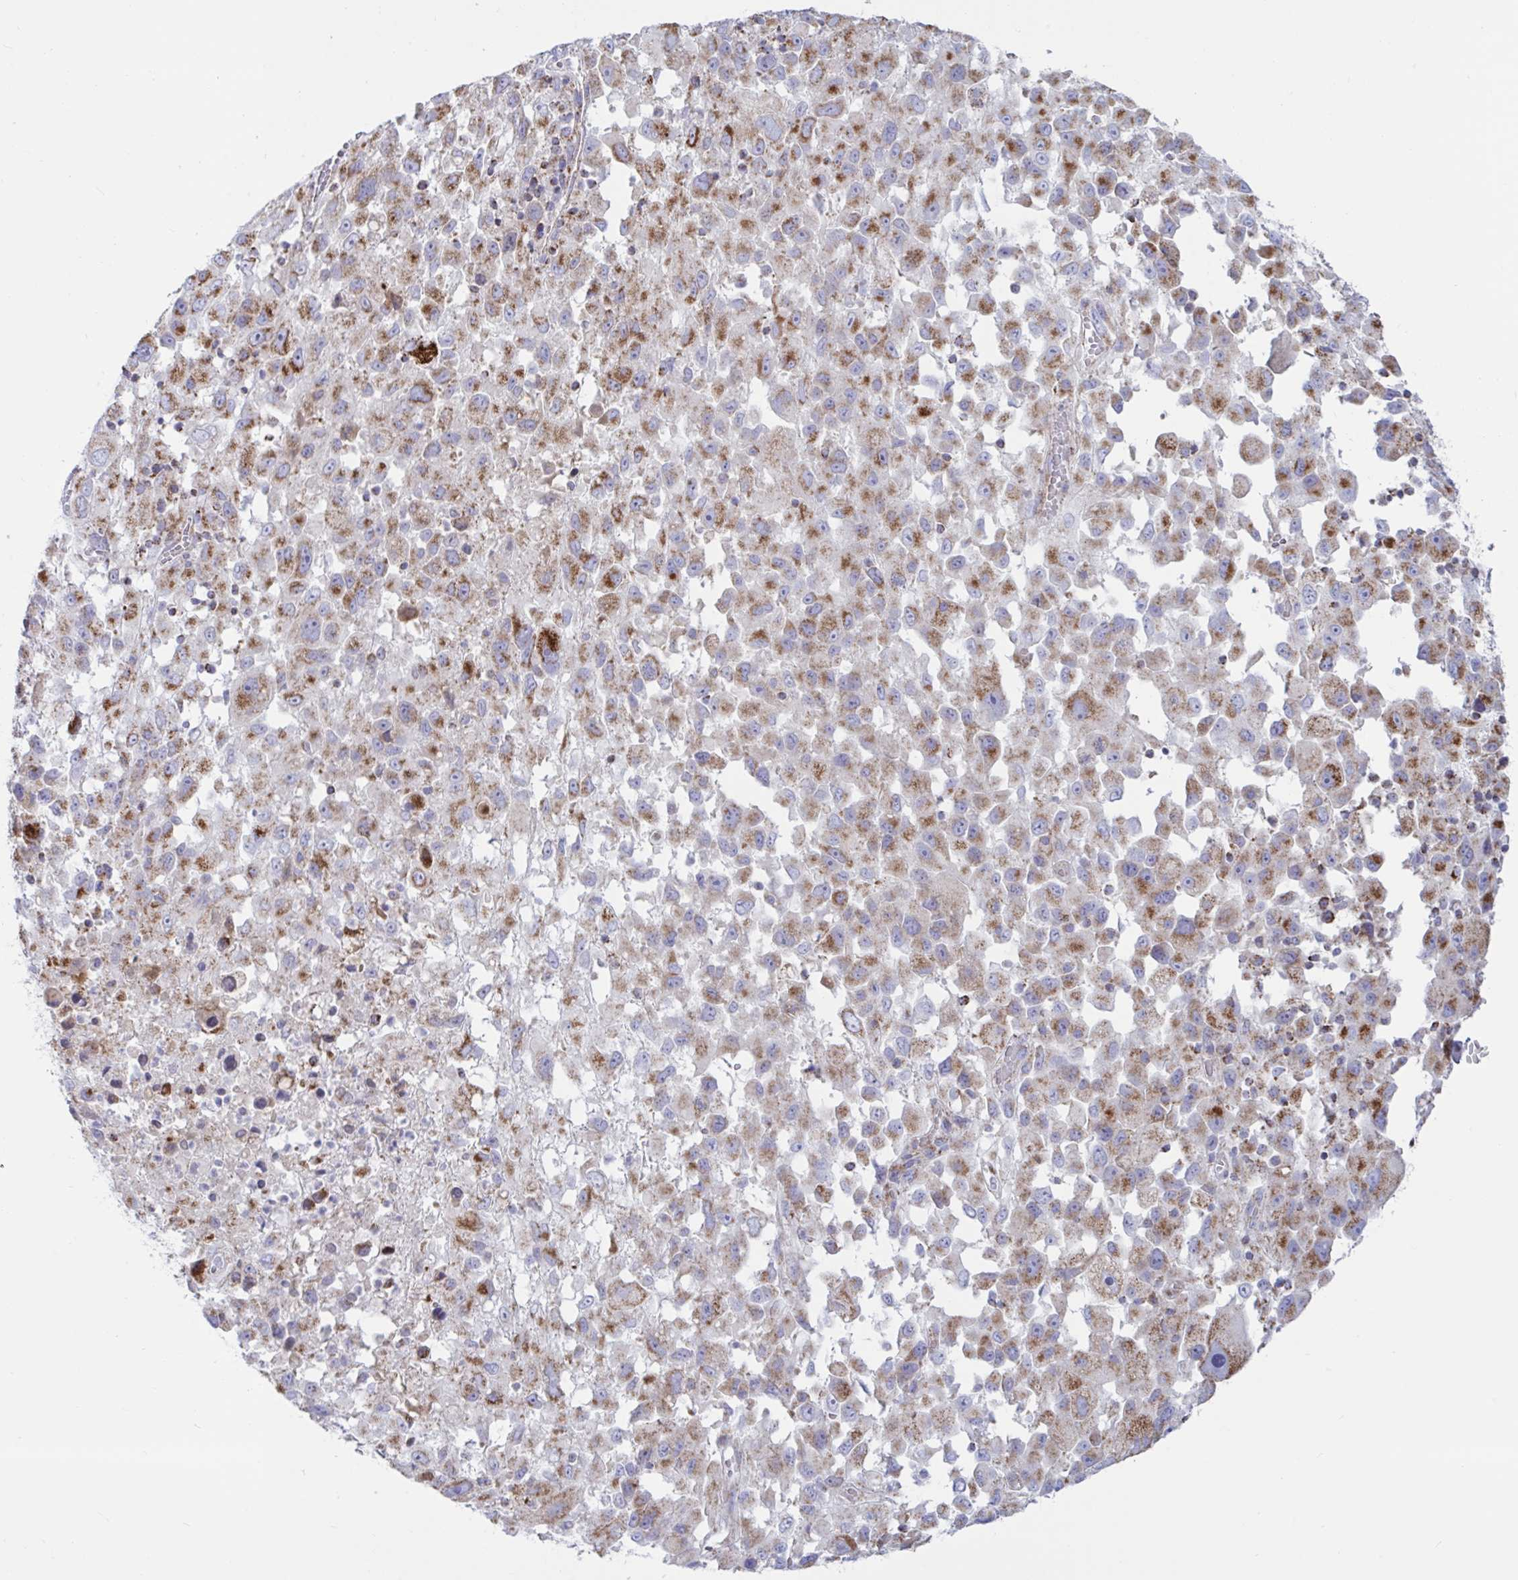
{"staining": {"intensity": "moderate", "quantity": "25%-75%", "location": "cytoplasmic/membranous"}, "tissue": "melanoma", "cell_type": "Tumor cells", "image_type": "cancer", "snomed": [{"axis": "morphology", "description": "Malignant melanoma, Metastatic site"}, {"axis": "topography", "description": "Soft tissue"}], "caption": "DAB immunohistochemical staining of malignant melanoma (metastatic site) shows moderate cytoplasmic/membranous protein expression in approximately 25%-75% of tumor cells. (Stains: DAB in brown, nuclei in blue, Microscopy: brightfield microscopy at high magnification).", "gene": "HSPE1", "patient": {"sex": "male", "age": 50}}